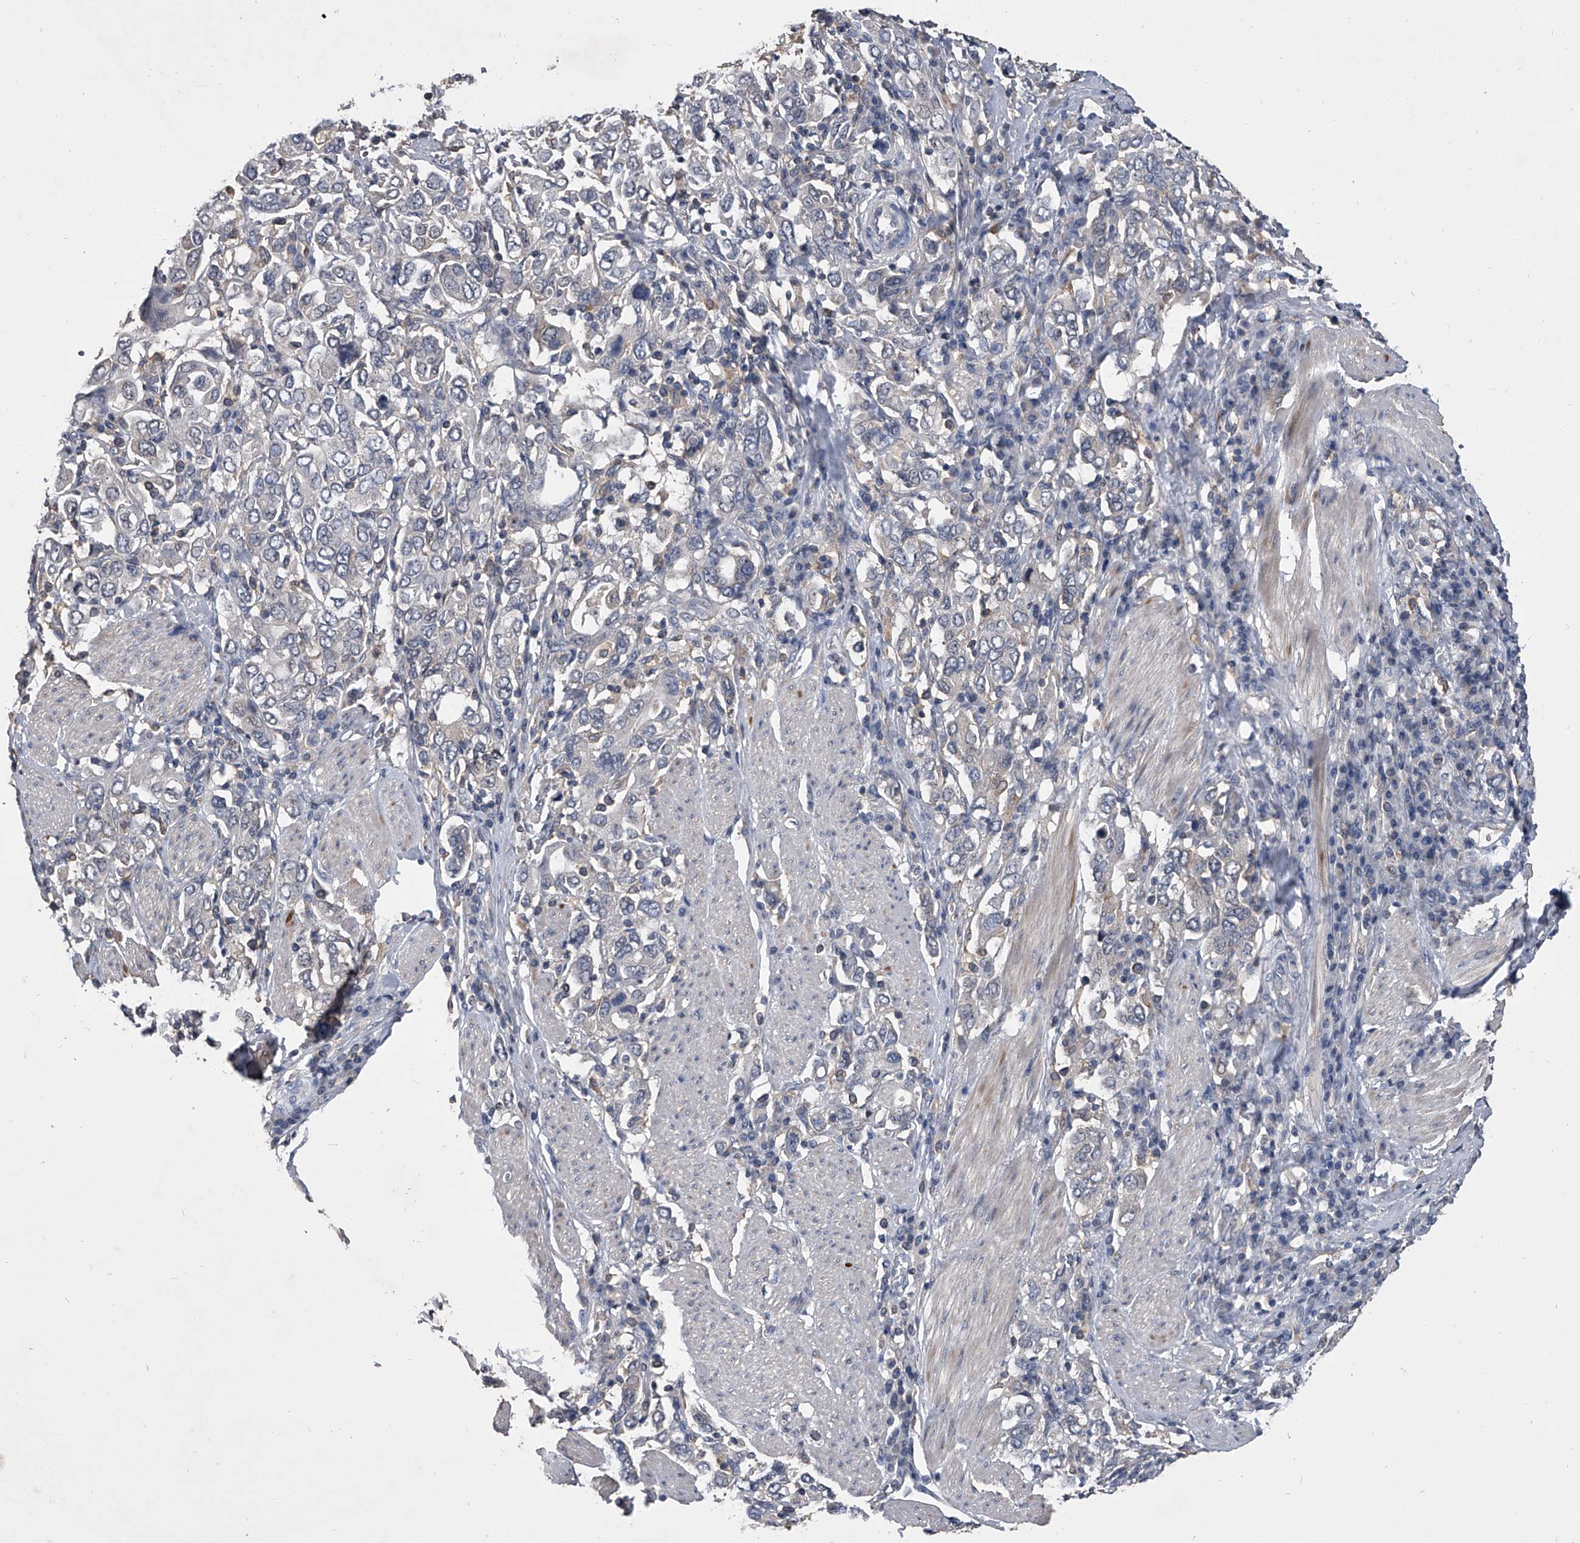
{"staining": {"intensity": "negative", "quantity": "none", "location": "none"}, "tissue": "stomach cancer", "cell_type": "Tumor cells", "image_type": "cancer", "snomed": [{"axis": "morphology", "description": "Adenocarcinoma, NOS"}, {"axis": "topography", "description": "Stomach, upper"}], "caption": "Immunohistochemistry histopathology image of adenocarcinoma (stomach) stained for a protein (brown), which displays no staining in tumor cells.", "gene": "MAP4K3", "patient": {"sex": "male", "age": 62}}